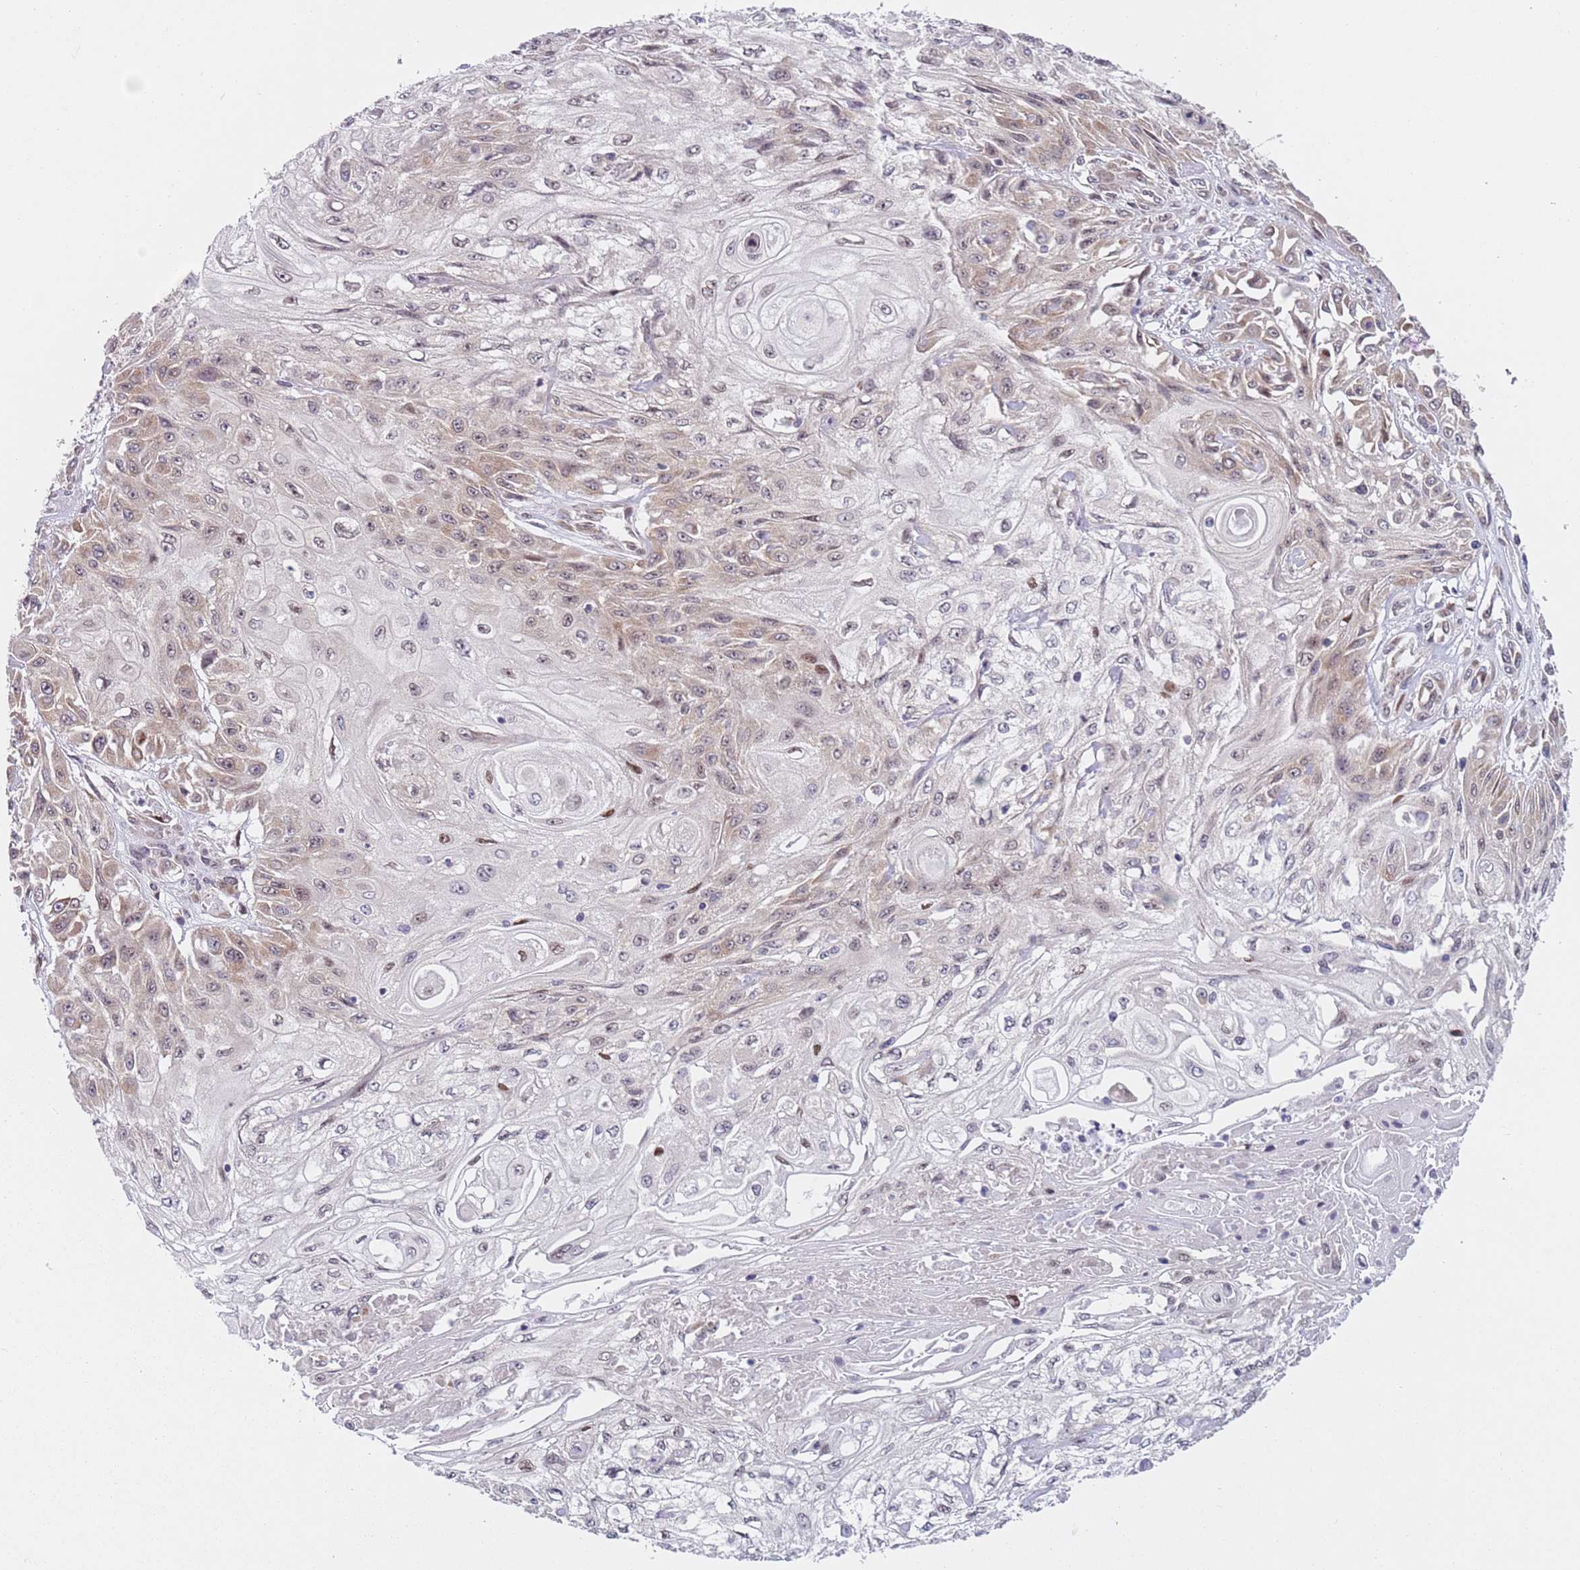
{"staining": {"intensity": "weak", "quantity": "25%-75%", "location": "cytoplasmic/membranous,nuclear"}, "tissue": "skin cancer", "cell_type": "Tumor cells", "image_type": "cancer", "snomed": [{"axis": "morphology", "description": "Squamous cell carcinoma, NOS"}, {"axis": "morphology", "description": "Squamous cell carcinoma, metastatic, NOS"}, {"axis": "topography", "description": "Skin"}, {"axis": "topography", "description": "Lymph node"}], "caption": "Immunohistochemical staining of human skin cancer demonstrates low levels of weak cytoplasmic/membranous and nuclear positivity in about 25%-75% of tumor cells. The staining is performed using DAB brown chromogen to label protein expression. The nuclei are counter-stained blue using hematoxylin.", "gene": "SLC25A32", "patient": {"sex": "male", "age": 75}}